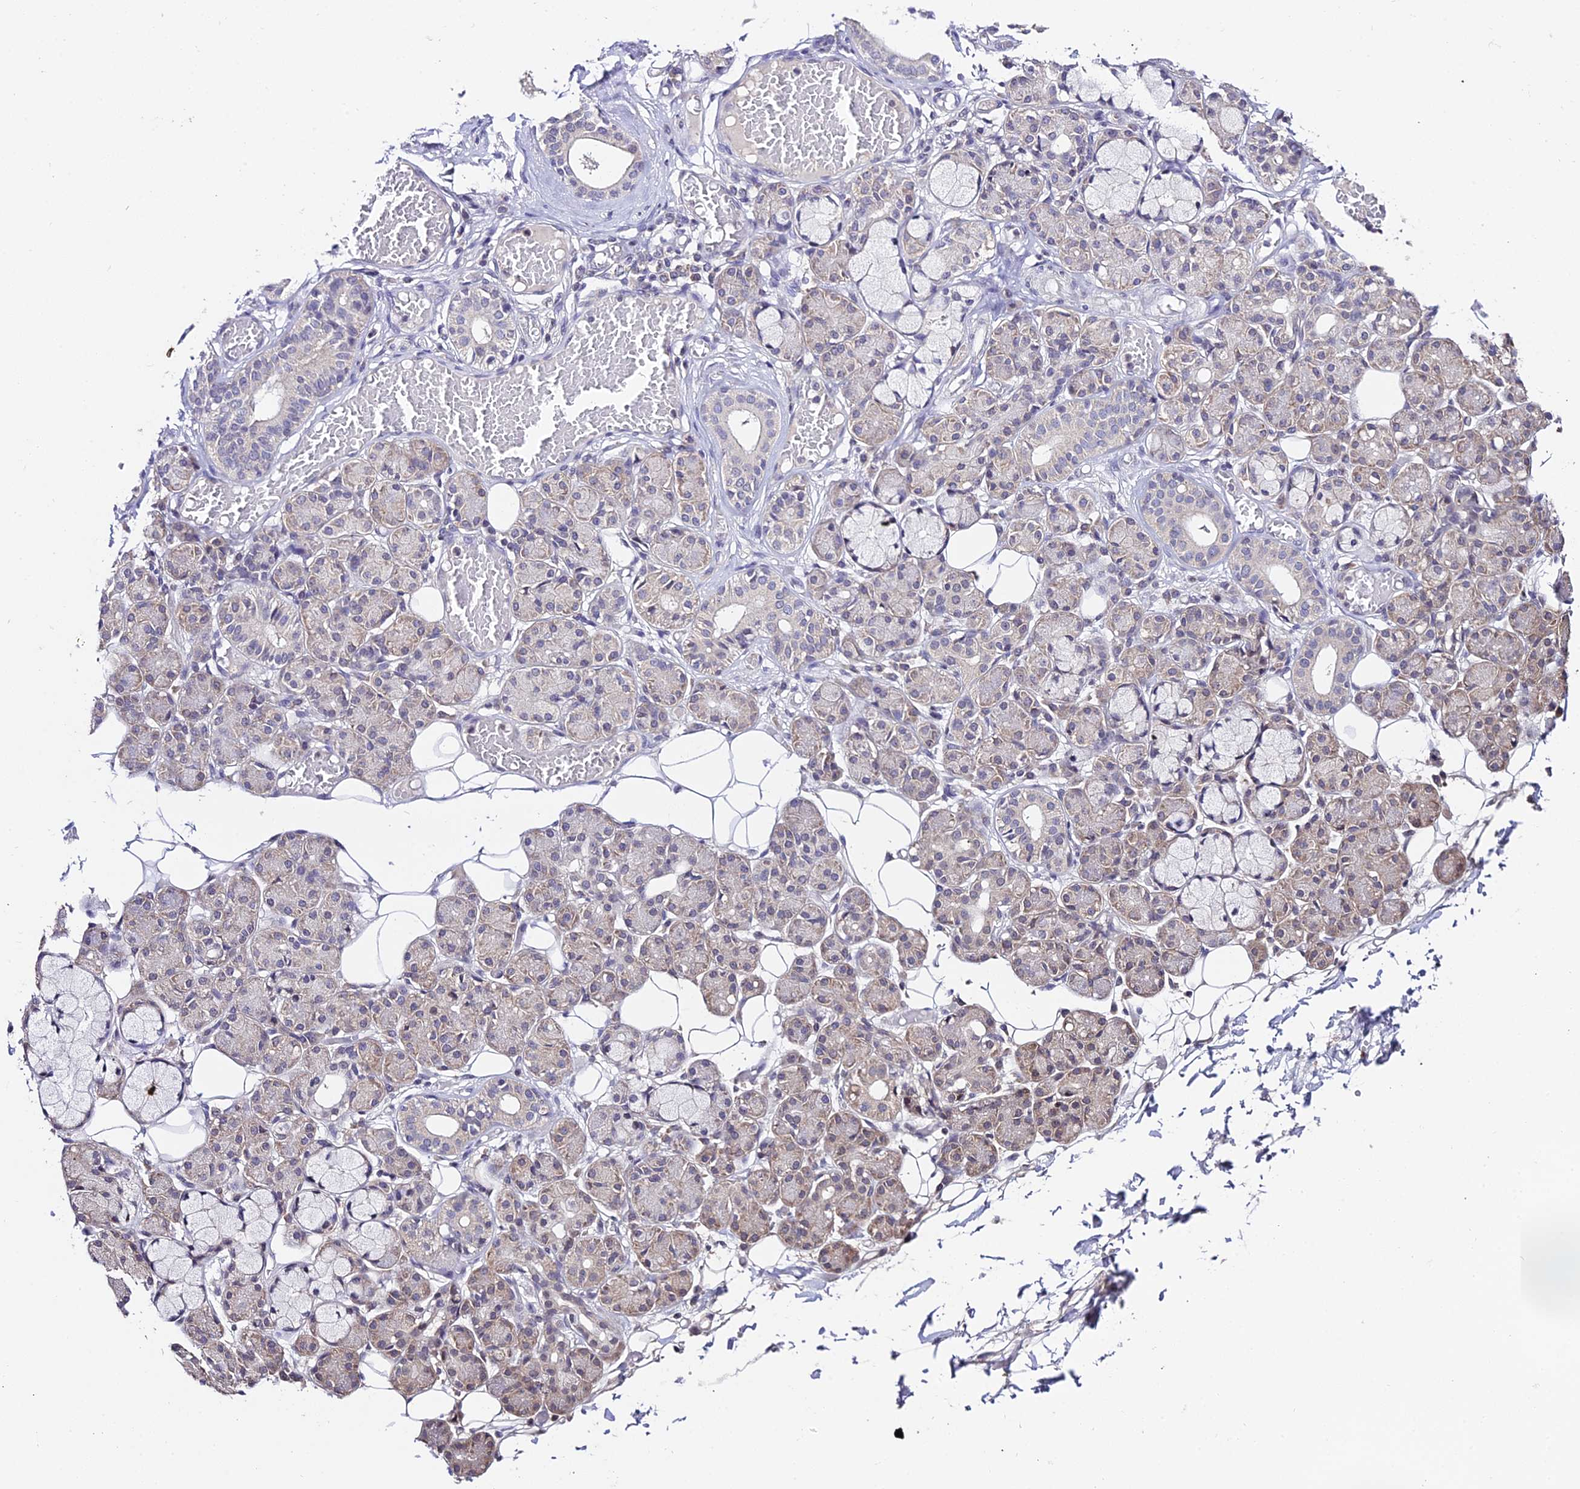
{"staining": {"intensity": "weak", "quantity": "<25%", "location": "cytoplasmic/membranous"}, "tissue": "salivary gland", "cell_type": "Glandular cells", "image_type": "normal", "snomed": [{"axis": "morphology", "description": "Normal tissue, NOS"}, {"axis": "topography", "description": "Salivary gland"}], "caption": "Human salivary gland stained for a protein using immunohistochemistry exhibits no expression in glandular cells.", "gene": "TEKT1", "patient": {"sex": "male", "age": 63}}